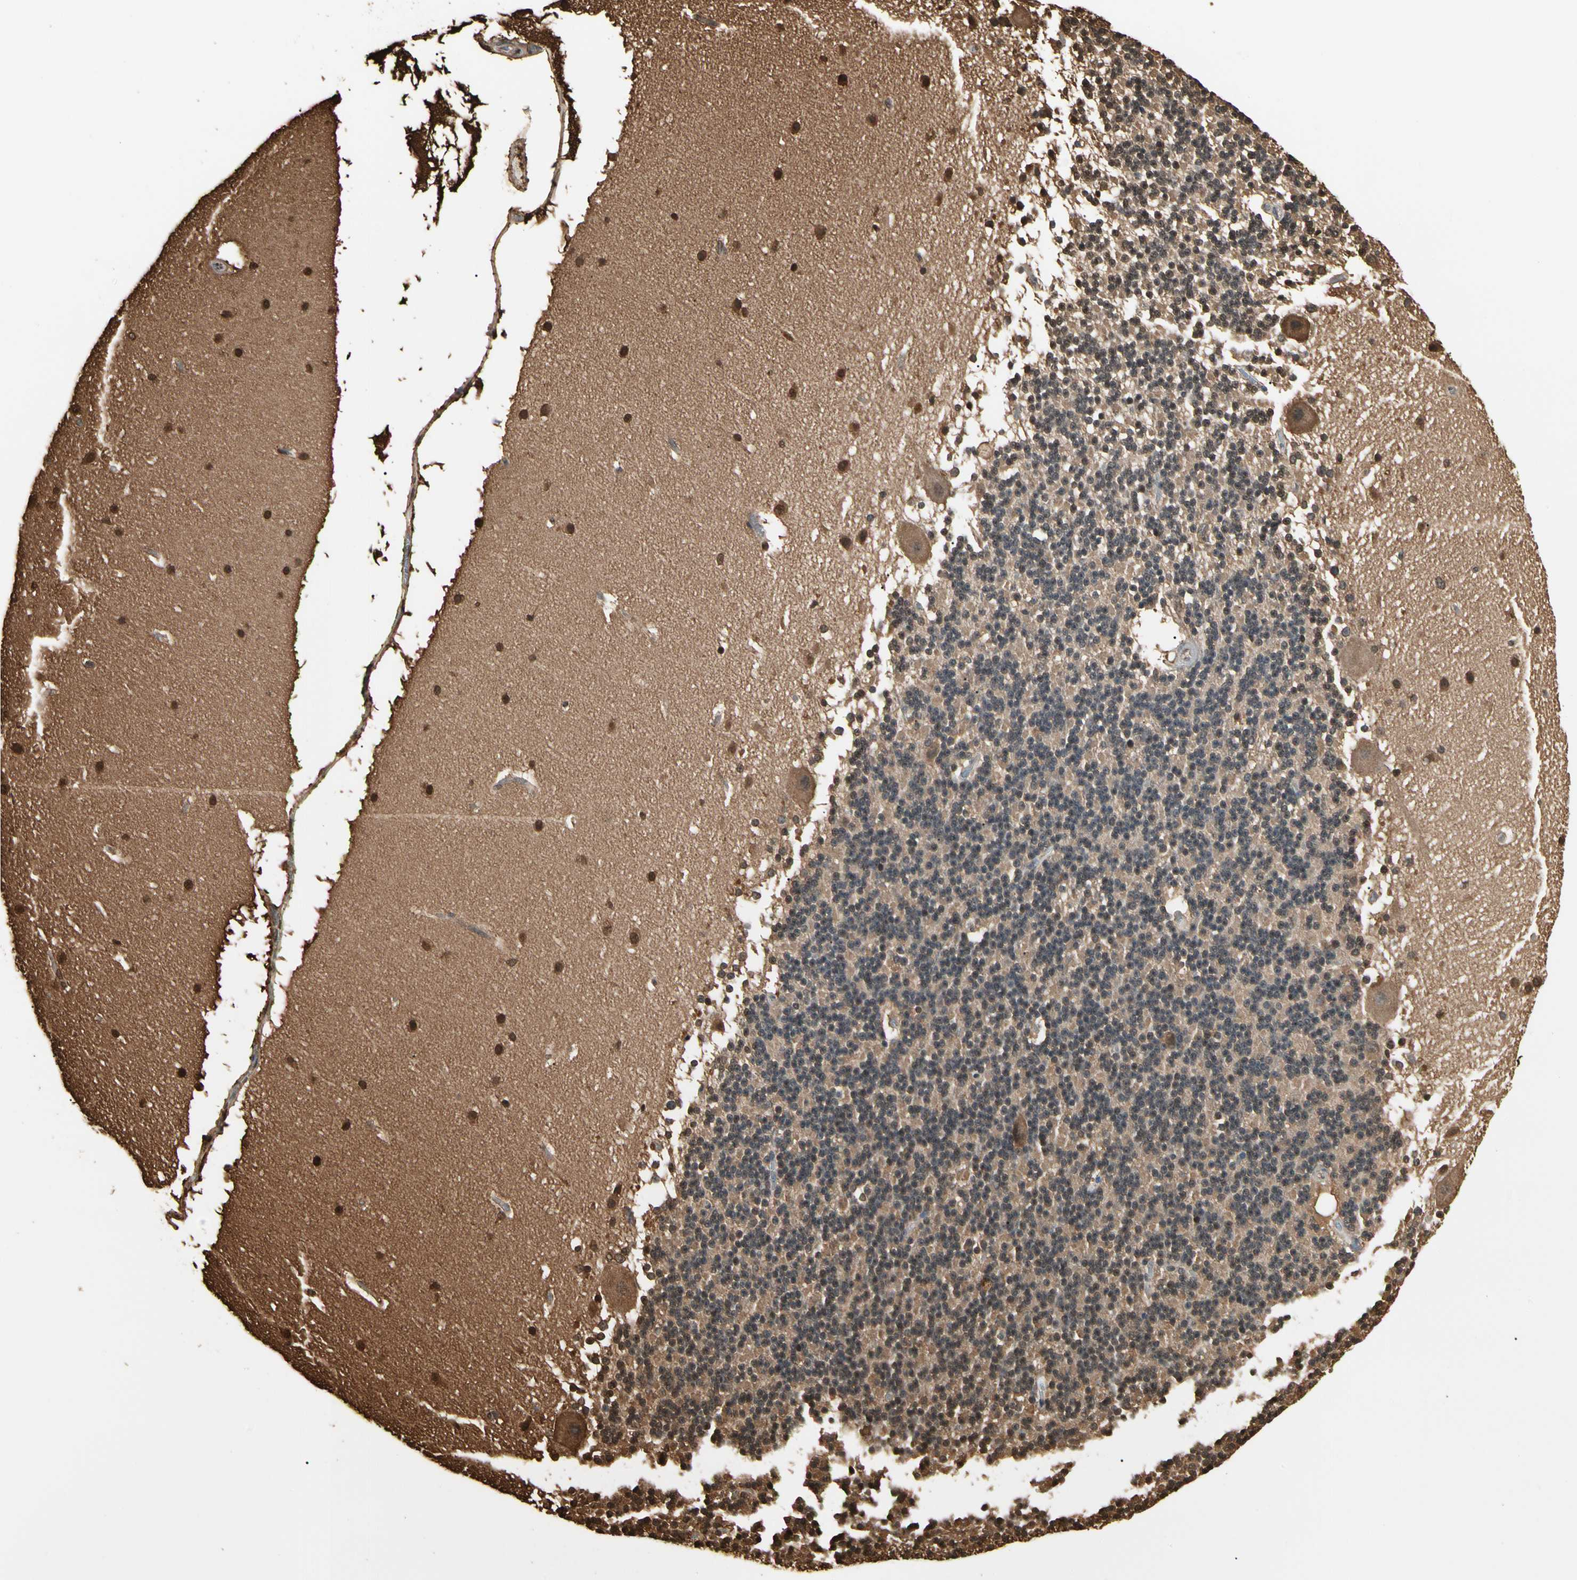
{"staining": {"intensity": "weak", "quantity": "25%-75%", "location": "cytoplasmic/membranous,nuclear"}, "tissue": "cerebellum", "cell_type": "Cells in granular layer", "image_type": "normal", "snomed": [{"axis": "morphology", "description": "Normal tissue, NOS"}, {"axis": "topography", "description": "Cerebellum"}], "caption": "Protein staining by immunohistochemistry demonstrates weak cytoplasmic/membranous,nuclear expression in approximately 25%-75% of cells in granular layer in normal cerebellum.", "gene": "YWHAE", "patient": {"sex": "female", "age": 19}}